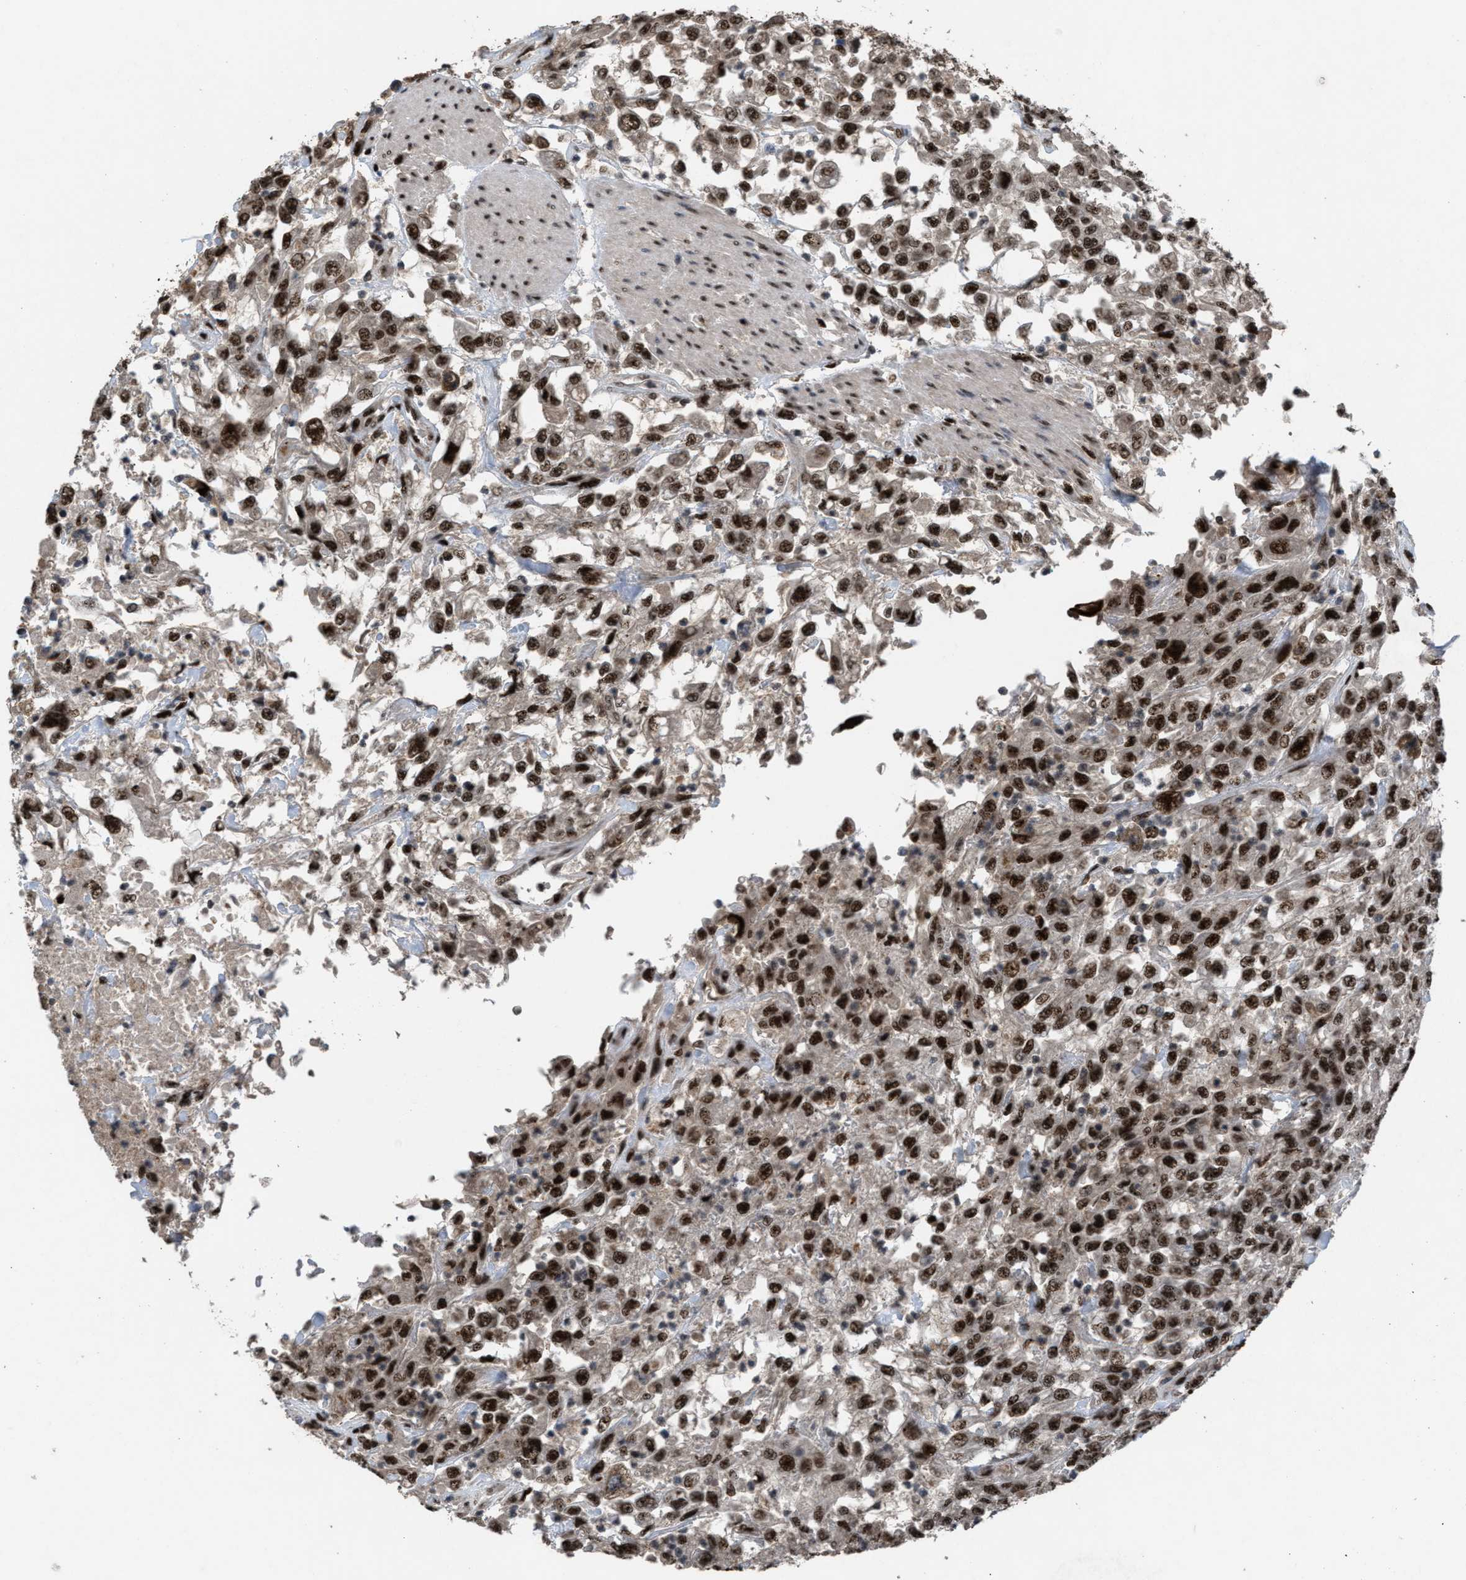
{"staining": {"intensity": "strong", "quantity": ">75%", "location": "nuclear"}, "tissue": "urothelial cancer", "cell_type": "Tumor cells", "image_type": "cancer", "snomed": [{"axis": "morphology", "description": "Urothelial carcinoma, High grade"}, {"axis": "topography", "description": "Urinary bladder"}], "caption": "Immunohistochemistry (DAB (3,3'-diaminobenzidine)) staining of human urothelial carcinoma (high-grade) displays strong nuclear protein expression in about >75% of tumor cells.", "gene": "PRPF4", "patient": {"sex": "male", "age": 46}}